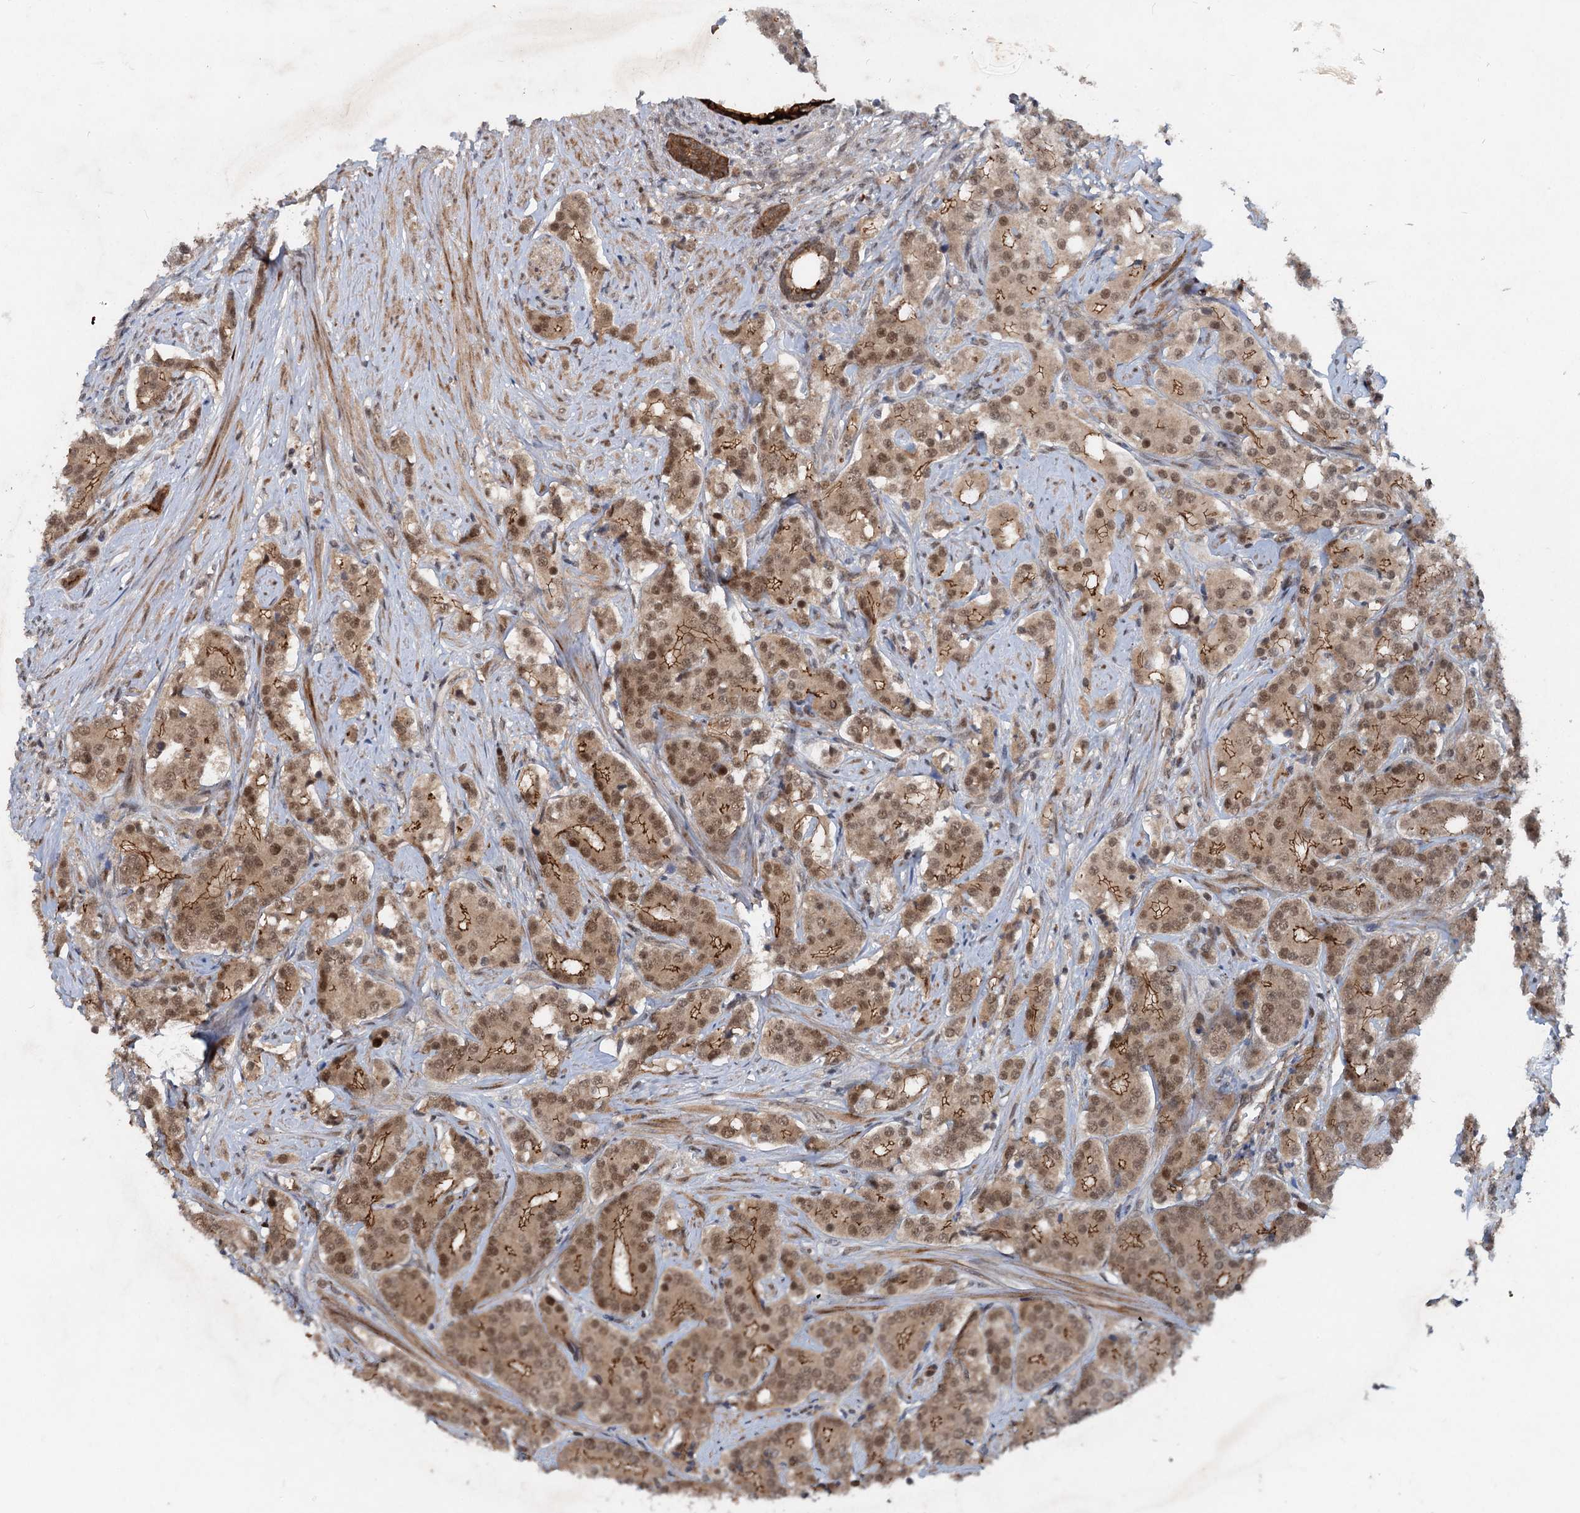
{"staining": {"intensity": "moderate", "quantity": ">75%", "location": "cytoplasmic/membranous,nuclear"}, "tissue": "prostate cancer", "cell_type": "Tumor cells", "image_type": "cancer", "snomed": [{"axis": "morphology", "description": "Adenocarcinoma, High grade"}, {"axis": "topography", "description": "Prostate"}], "caption": "A high-resolution image shows IHC staining of prostate cancer, which reveals moderate cytoplasmic/membranous and nuclear expression in approximately >75% of tumor cells. The staining is performed using DAB (3,3'-diaminobenzidine) brown chromogen to label protein expression. The nuclei are counter-stained blue using hematoxylin.", "gene": "RITA1", "patient": {"sex": "male", "age": 62}}